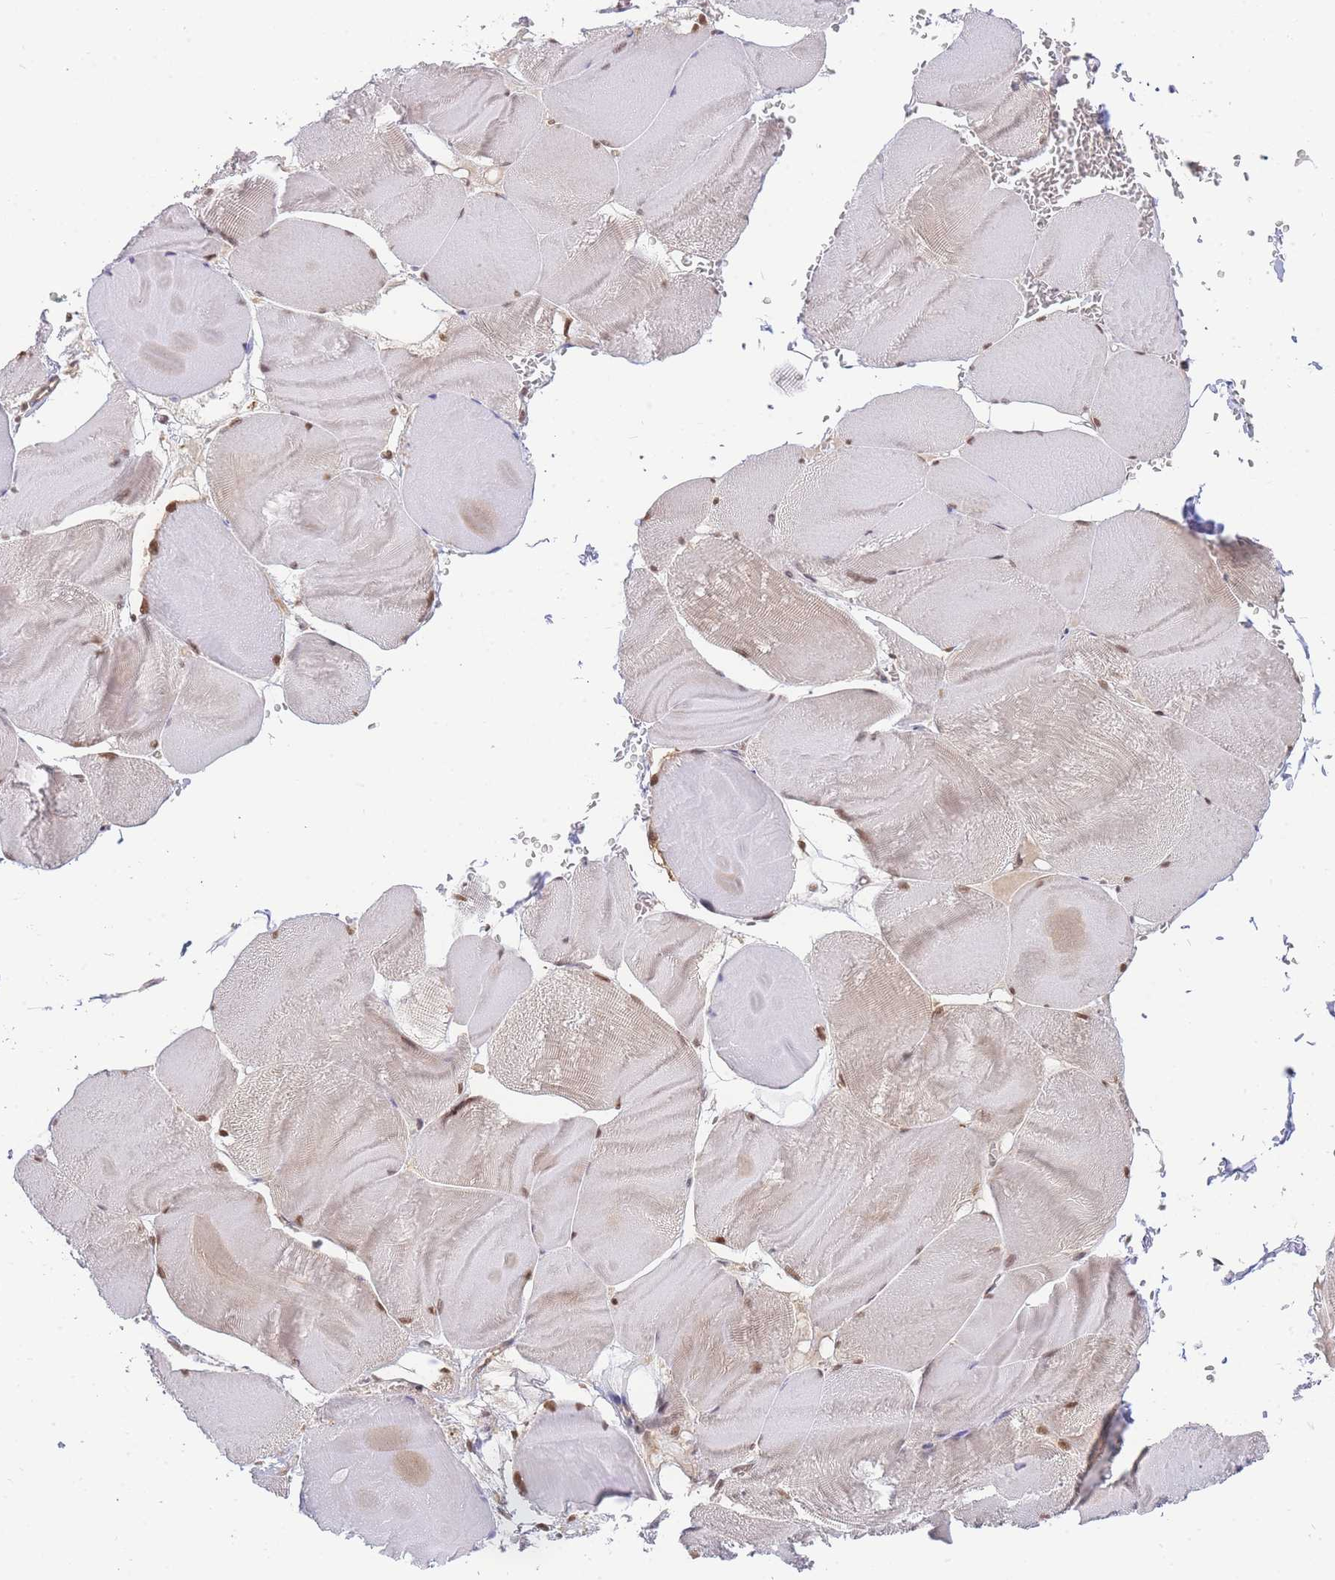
{"staining": {"intensity": "moderate", "quantity": ">75%", "location": "cytoplasmic/membranous,nuclear"}, "tissue": "skeletal muscle", "cell_type": "Myocytes", "image_type": "normal", "snomed": [{"axis": "morphology", "description": "Normal tissue, NOS"}, {"axis": "morphology", "description": "Basal cell carcinoma"}, {"axis": "topography", "description": "Skeletal muscle"}], "caption": "Protein expression by immunohistochemistry displays moderate cytoplasmic/membranous,nuclear staining in approximately >75% of myocytes in normal skeletal muscle.", "gene": "KIAA1191", "patient": {"sex": "female", "age": 64}}